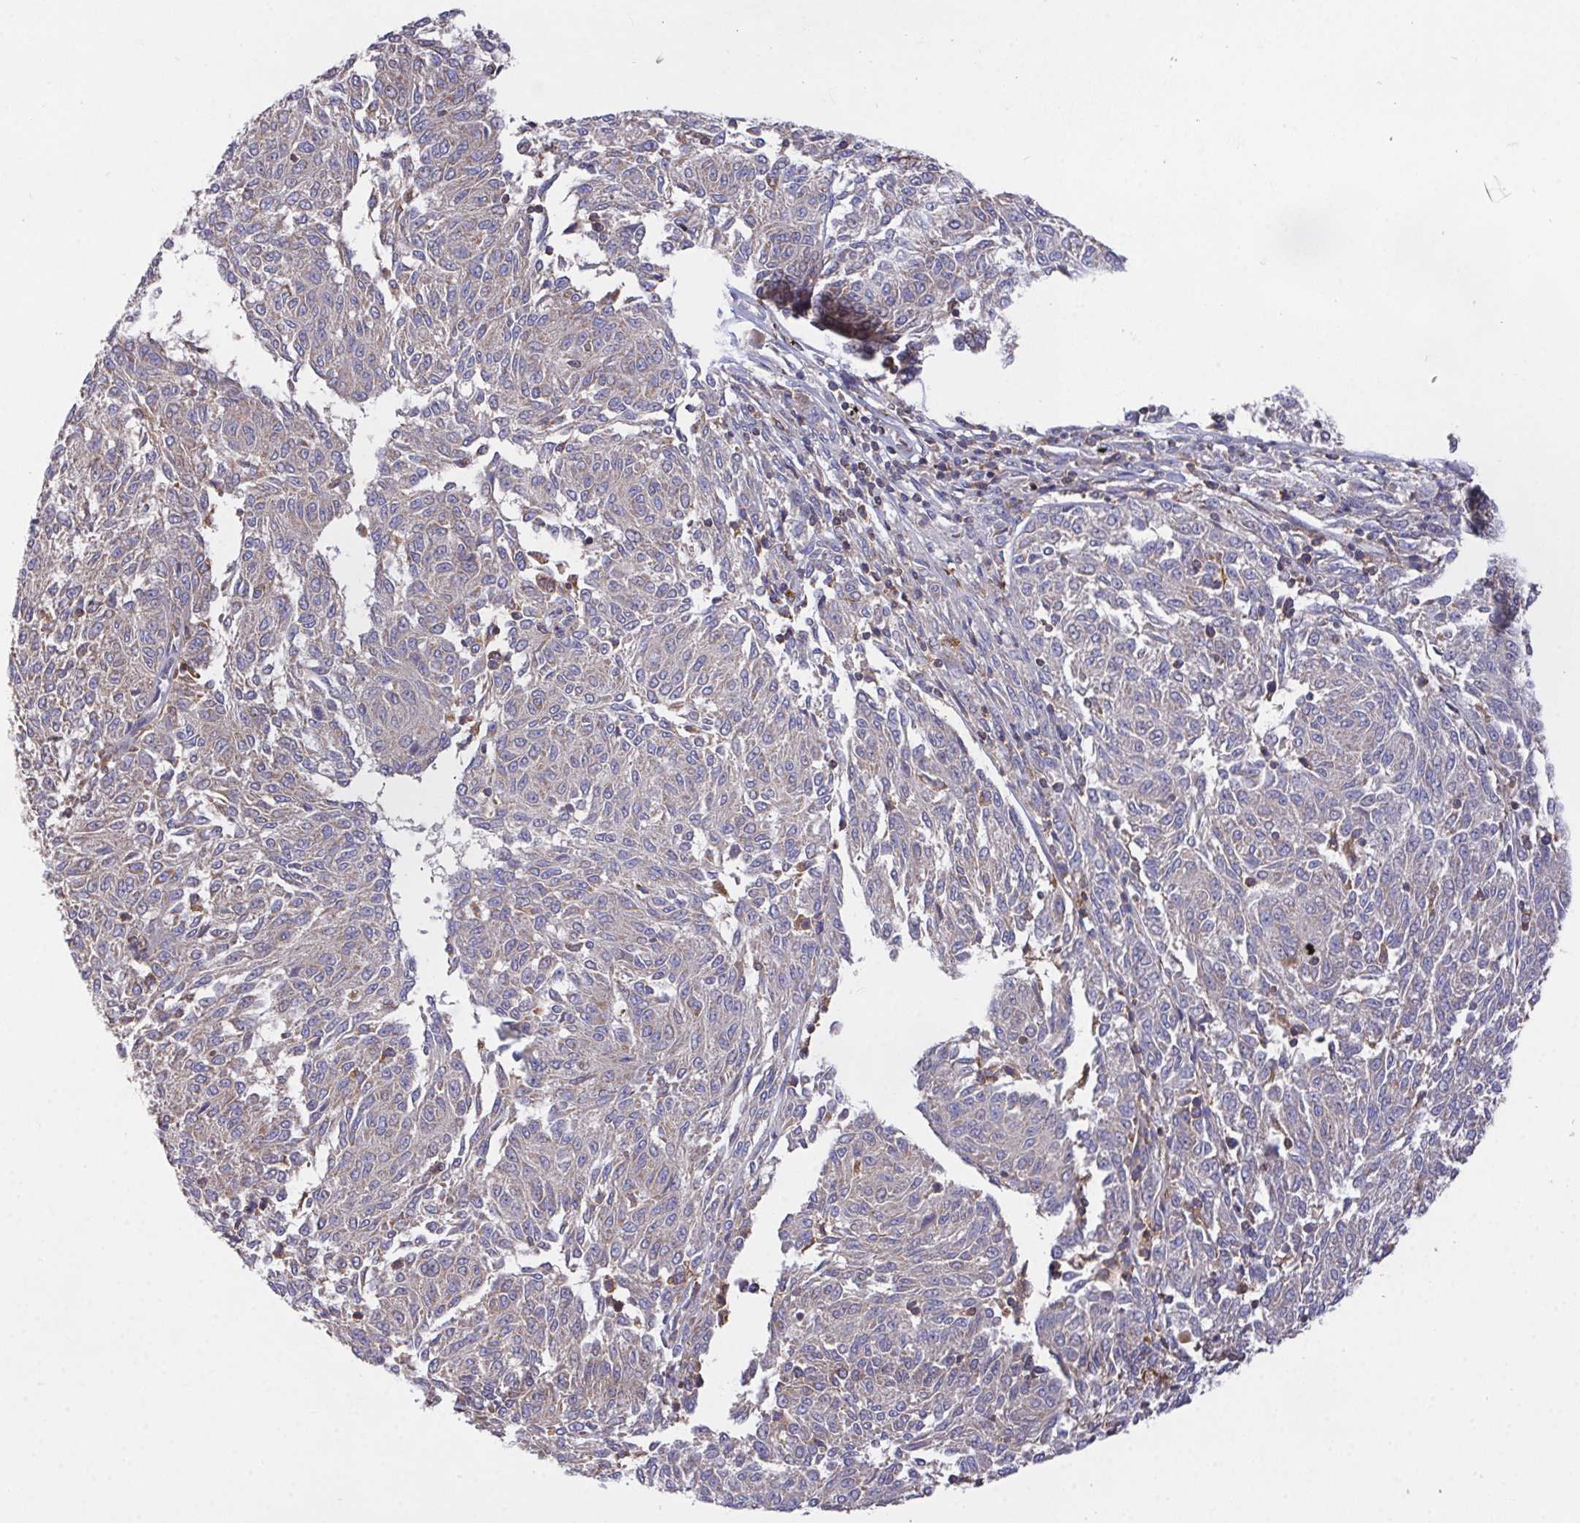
{"staining": {"intensity": "weak", "quantity": "<25%", "location": "cytoplasmic/membranous"}, "tissue": "melanoma", "cell_type": "Tumor cells", "image_type": "cancer", "snomed": [{"axis": "morphology", "description": "Malignant melanoma, NOS"}, {"axis": "topography", "description": "Skin"}], "caption": "A high-resolution photomicrograph shows immunohistochemistry staining of malignant melanoma, which displays no significant positivity in tumor cells.", "gene": "FAM241A", "patient": {"sex": "female", "age": 72}}